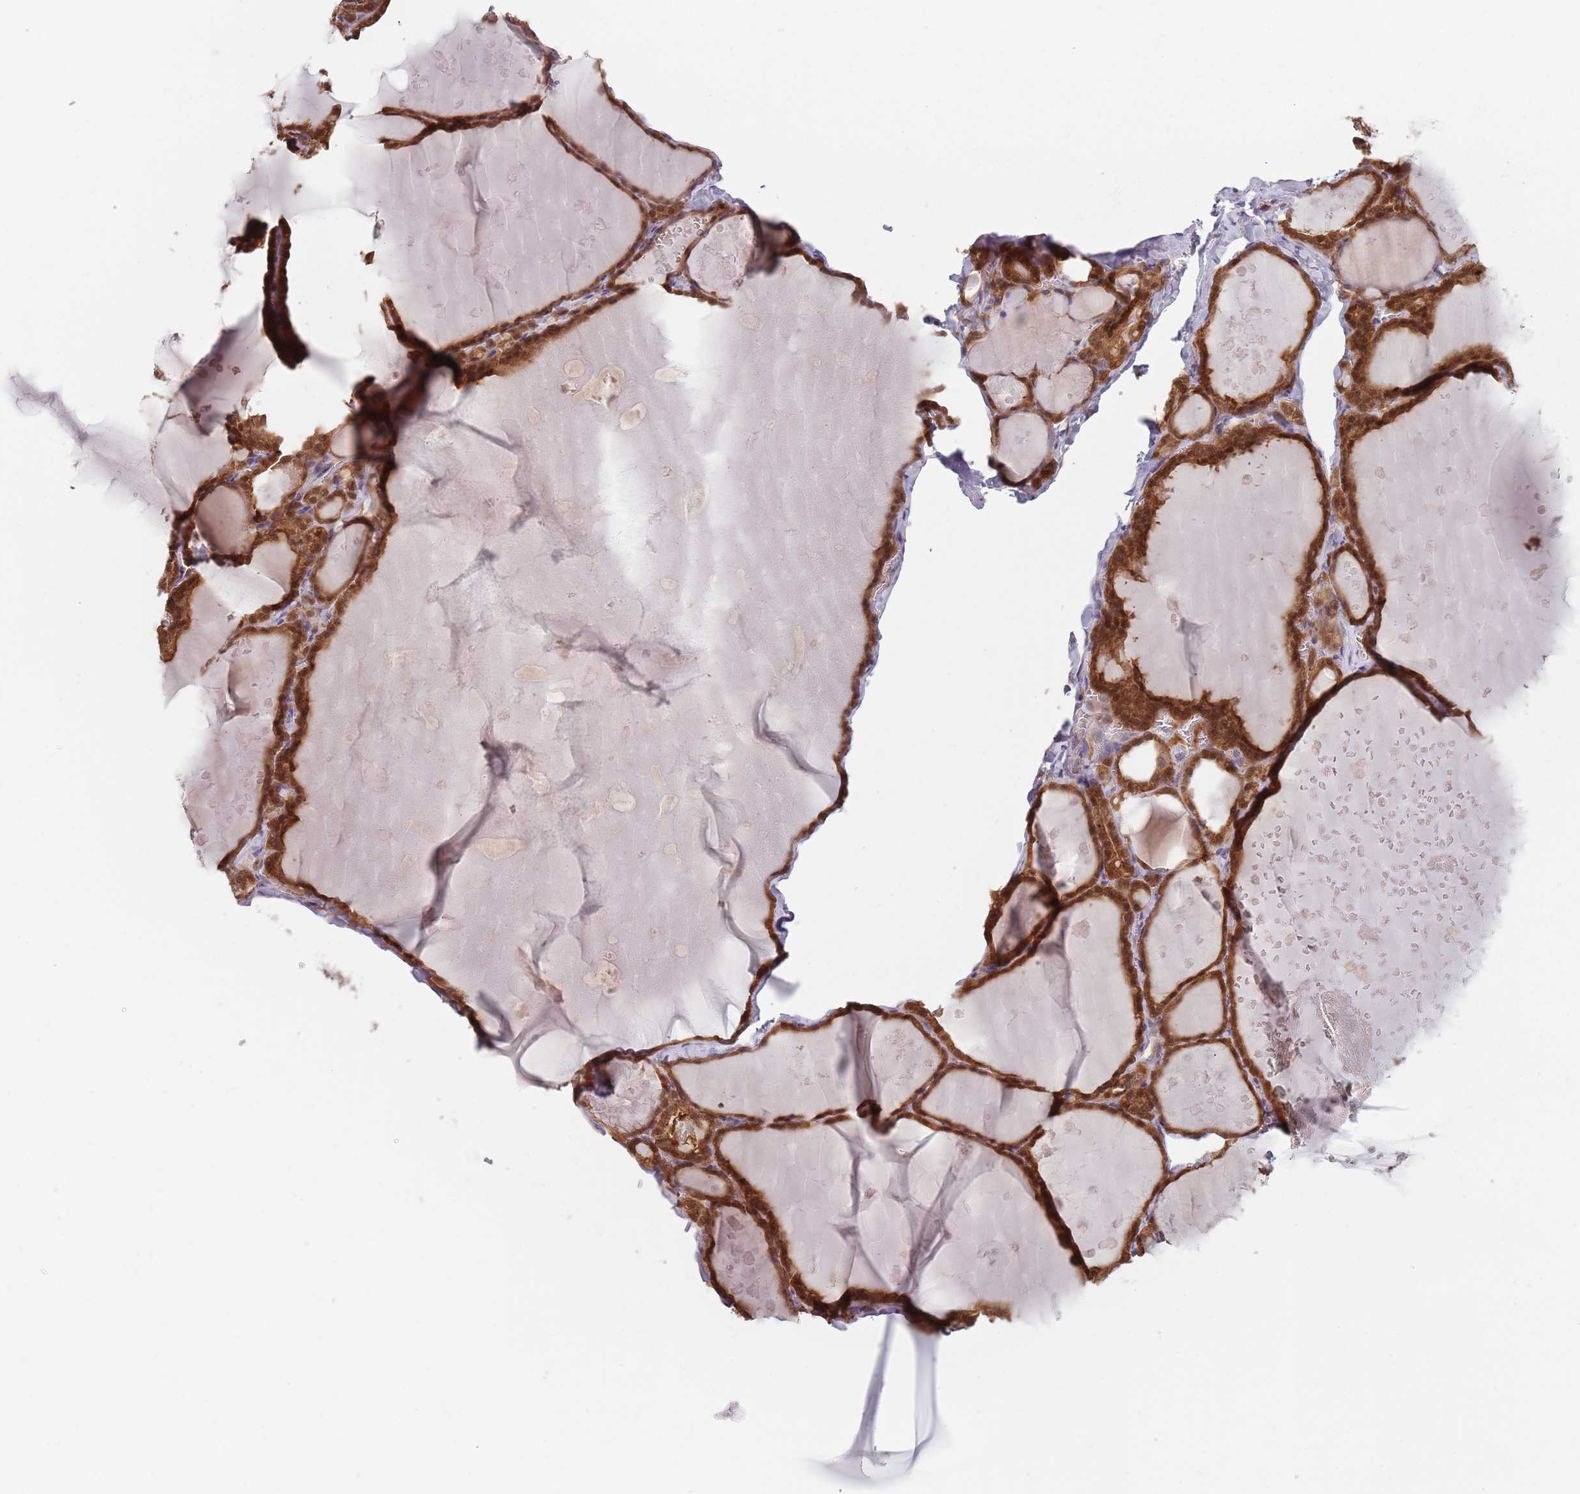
{"staining": {"intensity": "strong", "quantity": ">75%", "location": "cytoplasmic/membranous,nuclear"}, "tissue": "thyroid gland", "cell_type": "Glandular cells", "image_type": "normal", "snomed": [{"axis": "morphology", "description": "Normal tissue, NOS"}, {"axis": "topography", "description": "Thyroid gland"}], "caption": "Protein staining of benign thyroid gland reveals strong cytoplasmic/membranous,nuclear positivity in approximately >75% of glandular cells. The protein is stained brown, and the nuclei are stained in blue (DAB IHC with brightfield microscopy, high magnification).", "gene": "NAXE", "patient": {"sex": "male", "age": 56}}